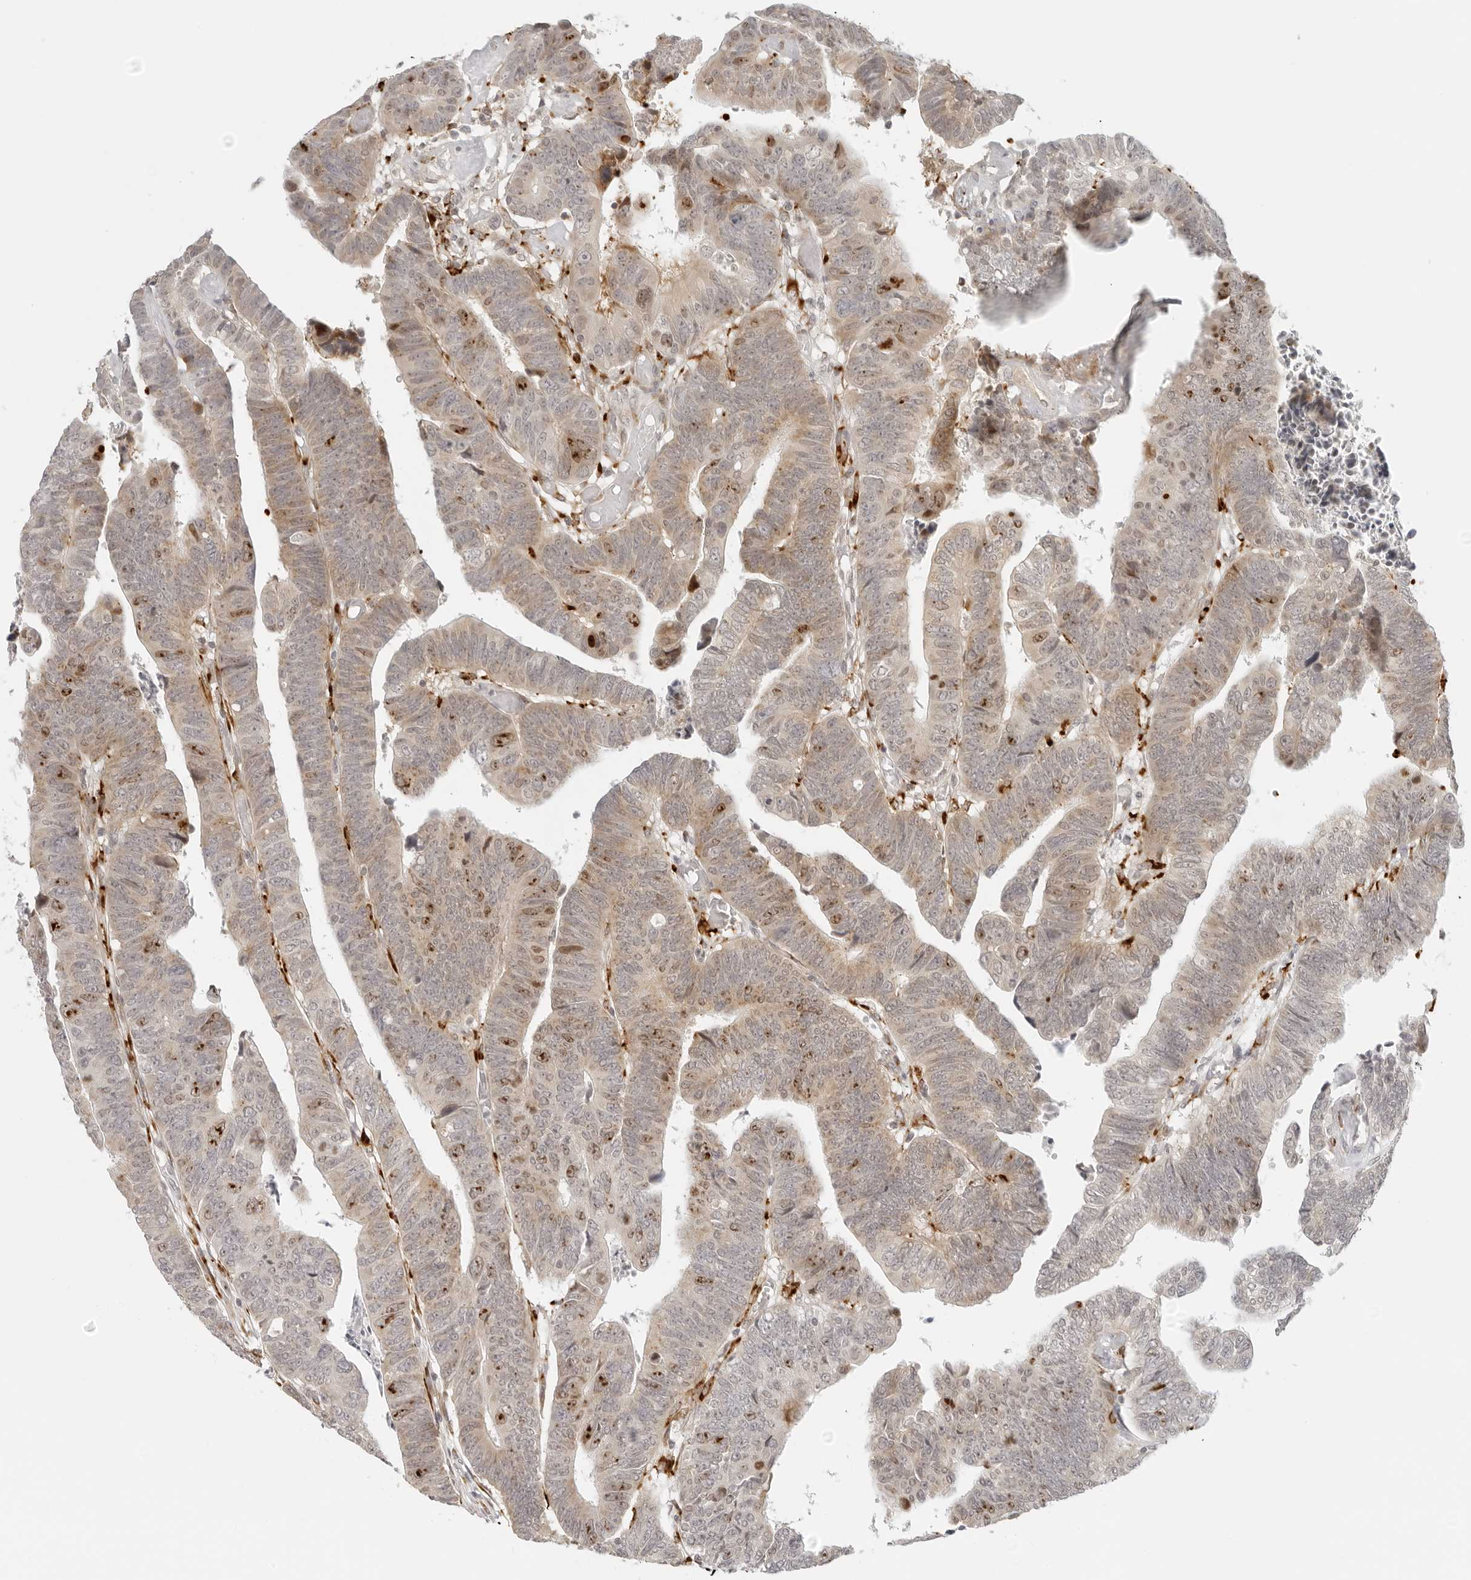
{"staining": {"intensity": "moderate", "quantity": "25%-75%", "location": "nuclear"}, "tissue": "colorectal cancer", "cell_type": "Tumor cells", "image_type": "cancer", "snomed": [{"axis": "morphology", "description": "Adenocarcinoma, NOS"}, {"axis": "topography", "description": "Rectum"}], "caption": "Immunohistochemical staining of human adenocarcinoma (colorectal) demonstrates moderate nuclear protein positivity in about 25%-75% of tumor cells.", "gene": "ZNF678", "patient": {"sex": "female", "age": 65}}